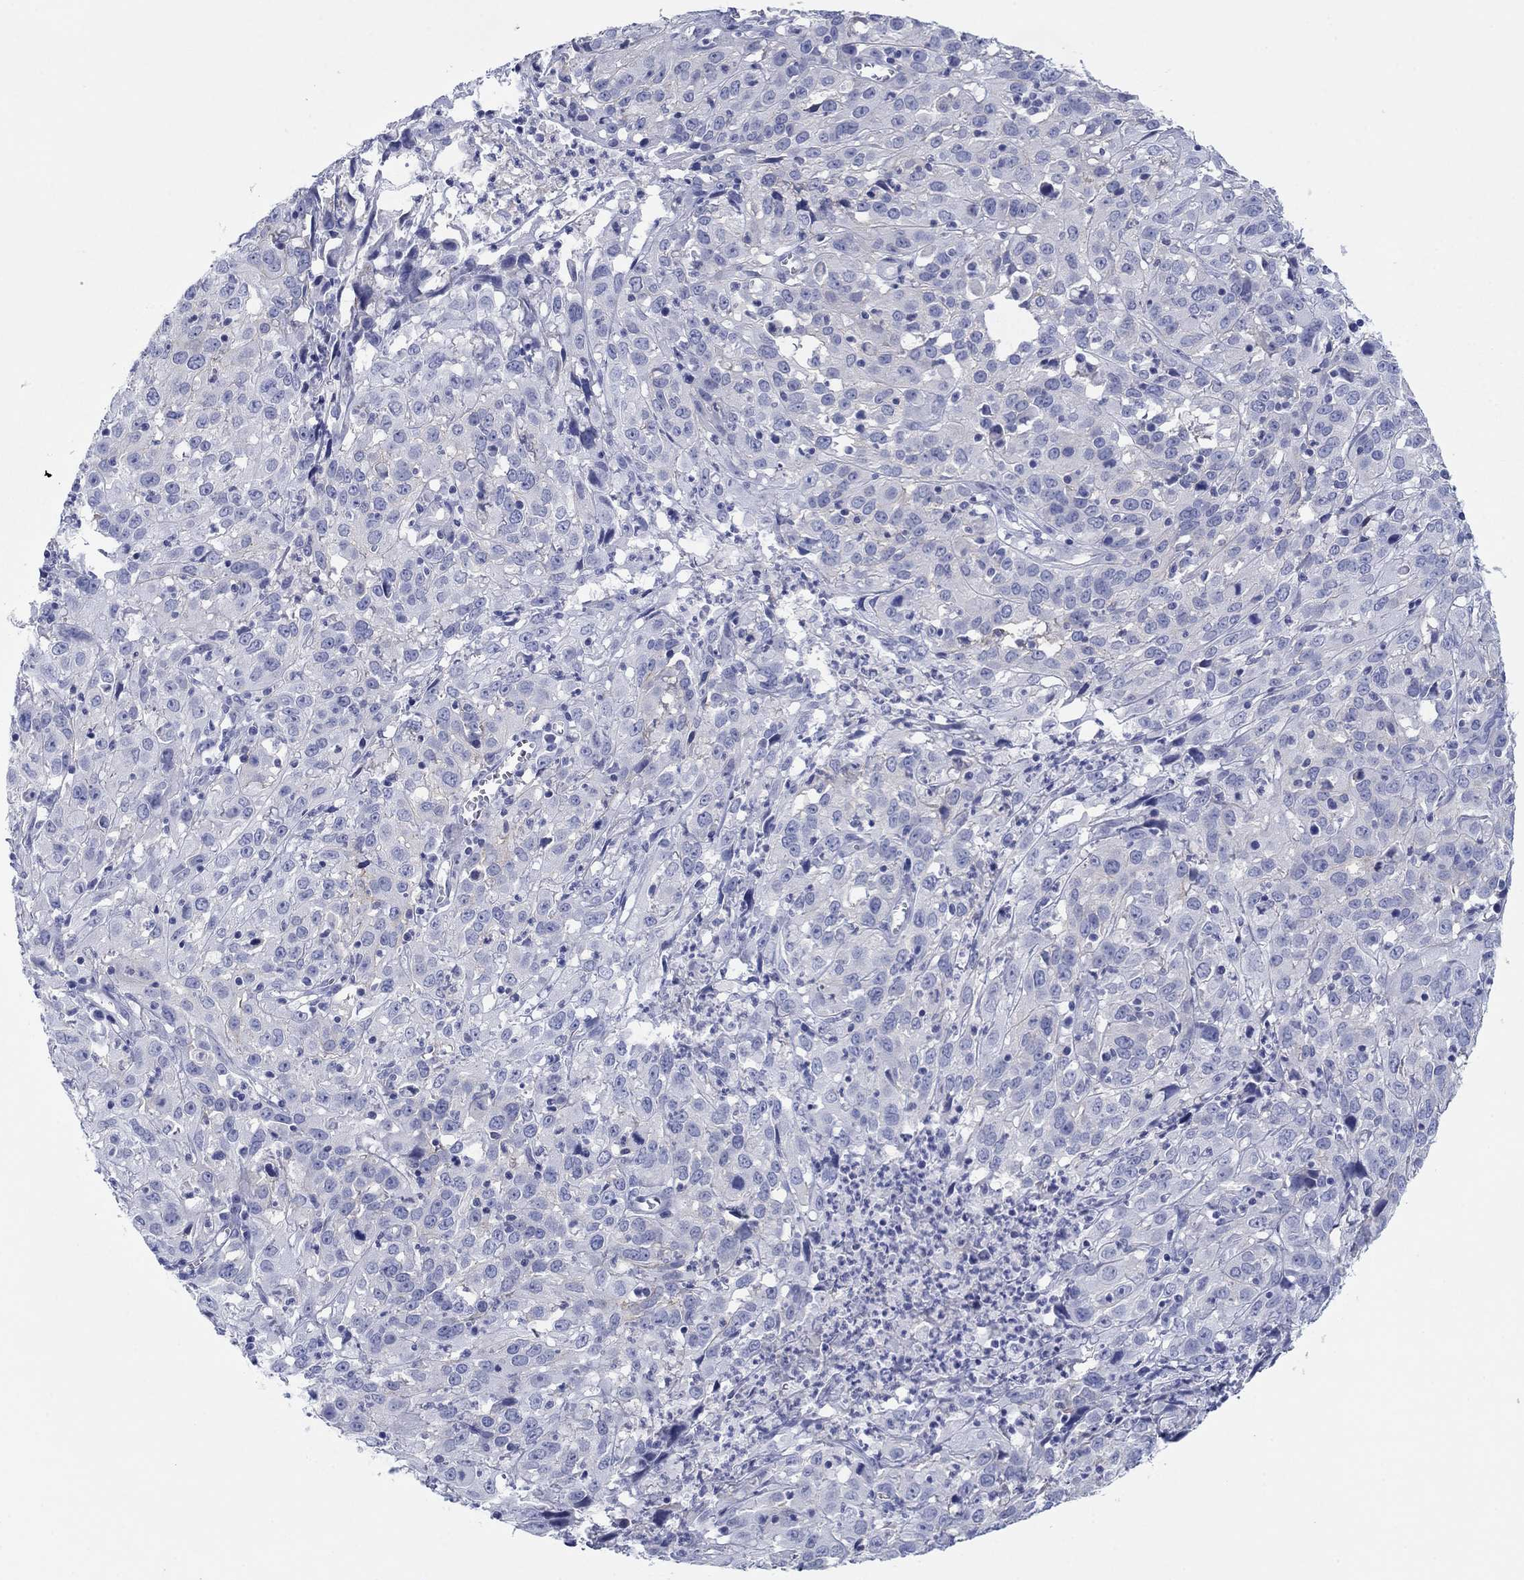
{"staining": {"intensity": "negative", "quantity": "none", "location": "none"}, "tissue": "cervical cancer", "cell_type": "Tumor cells", "image_type": "cancer", "snomed": [{"axis": "morphology", "description": "Squamous cell carcinoma, NOS"}, {"axis": "topography", "description": "Cervix"}], "caption": "Immunohistochemistry photomicrograph of neoplastic tissue: human cervical cancer stained with DAB (3,3'-diaminobenzidine) demonstrates no significant protein staining in tumor cells.", "gene": "ATP1B1", "patient": {"sex": "female", "age": 32}}